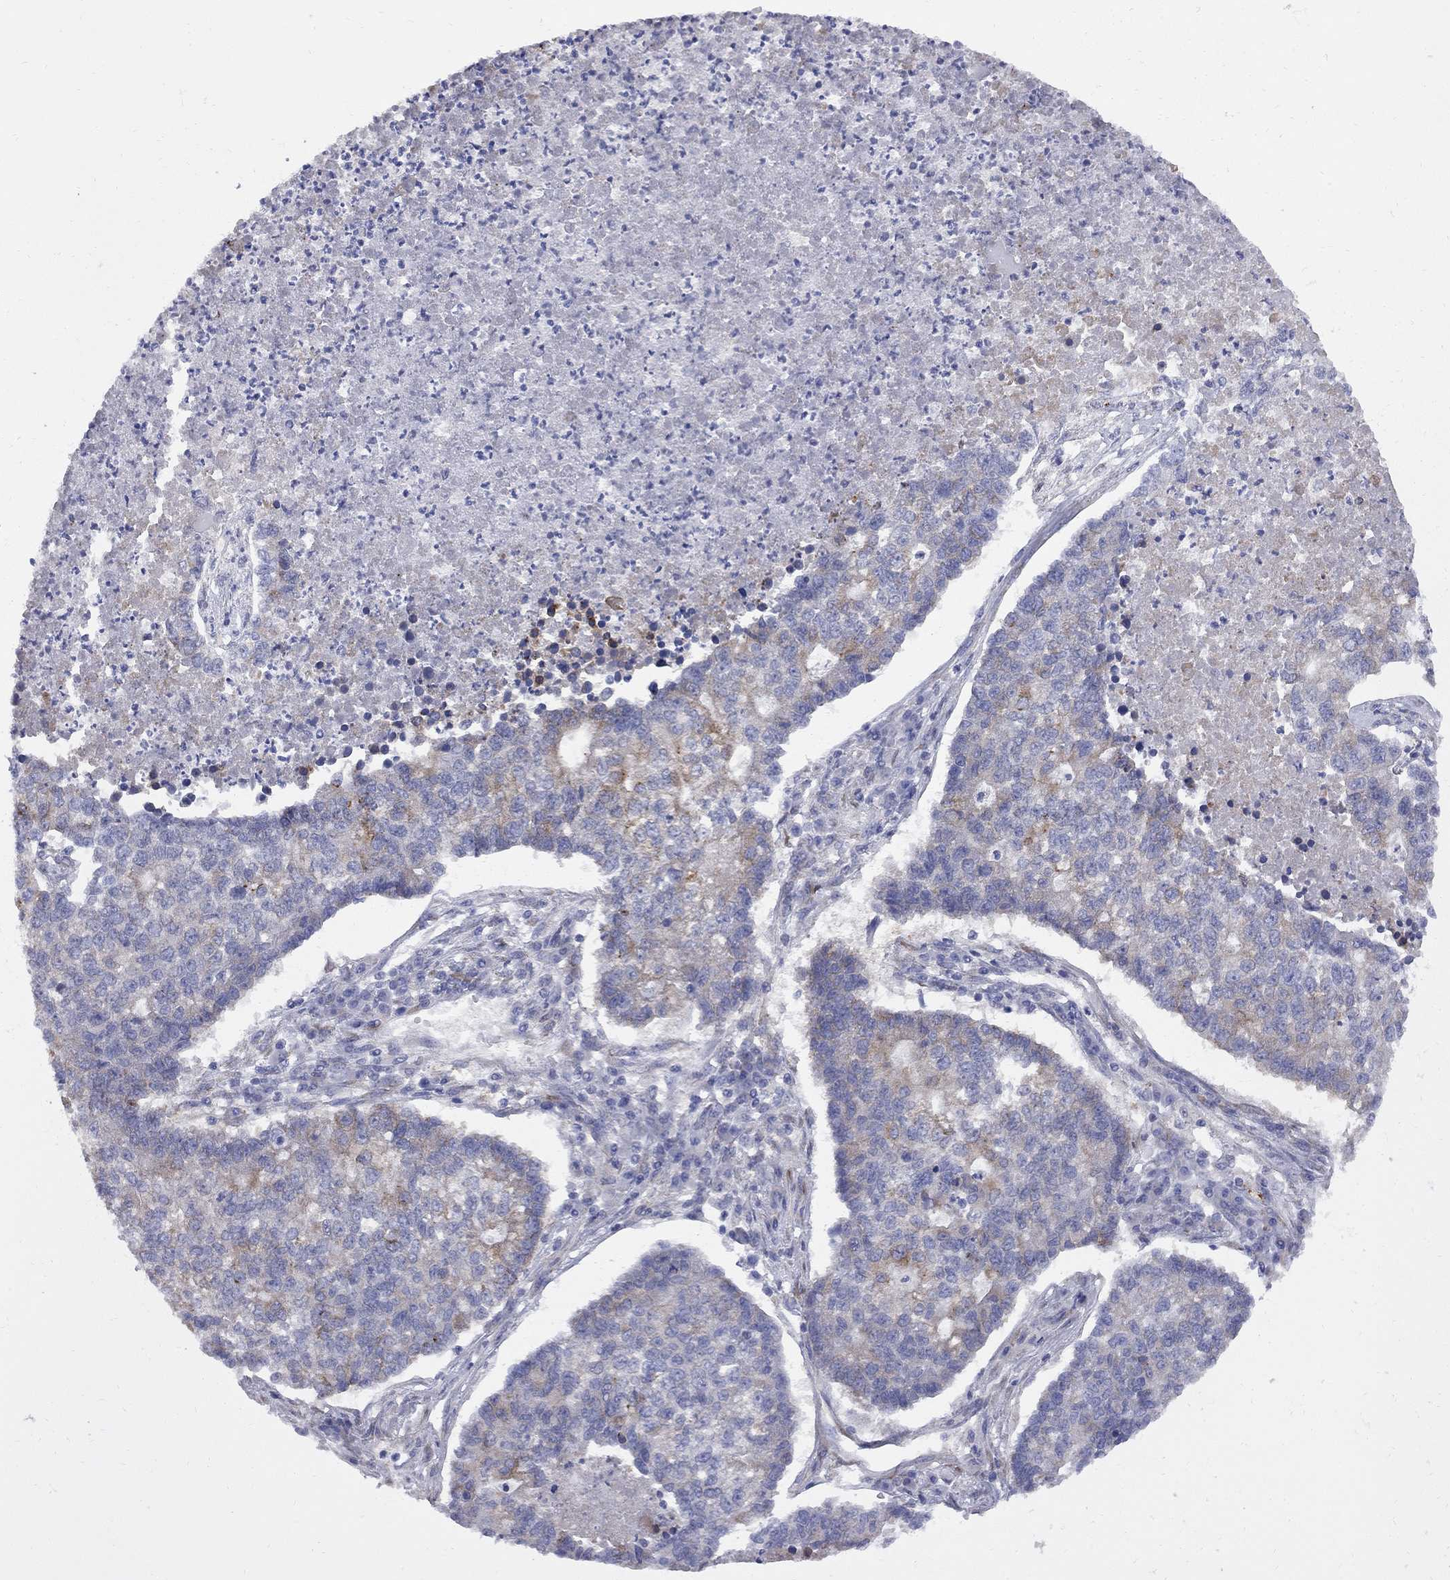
{"staining": {"intensity": "weak", "quantity": "<25%", "location": "cytoplasmic/membranous"}, "tissue": "lung cancer", "cell_type": "Tumor cells", "image_type": "cancer", "snomed": [{"axis": "morphology", "description": "Adenocarcinoma, NOS"}, {"axis": "topography", "description": "Lung"}], "caption": "Immunohistochemistry (IHC) photomicrograph of human lung adenocarcinoma stained for a protein (brown), which displays no expression in tumor cells.", "gene": "MTHFR", "patient": {"sex": "male", "age": 57}}